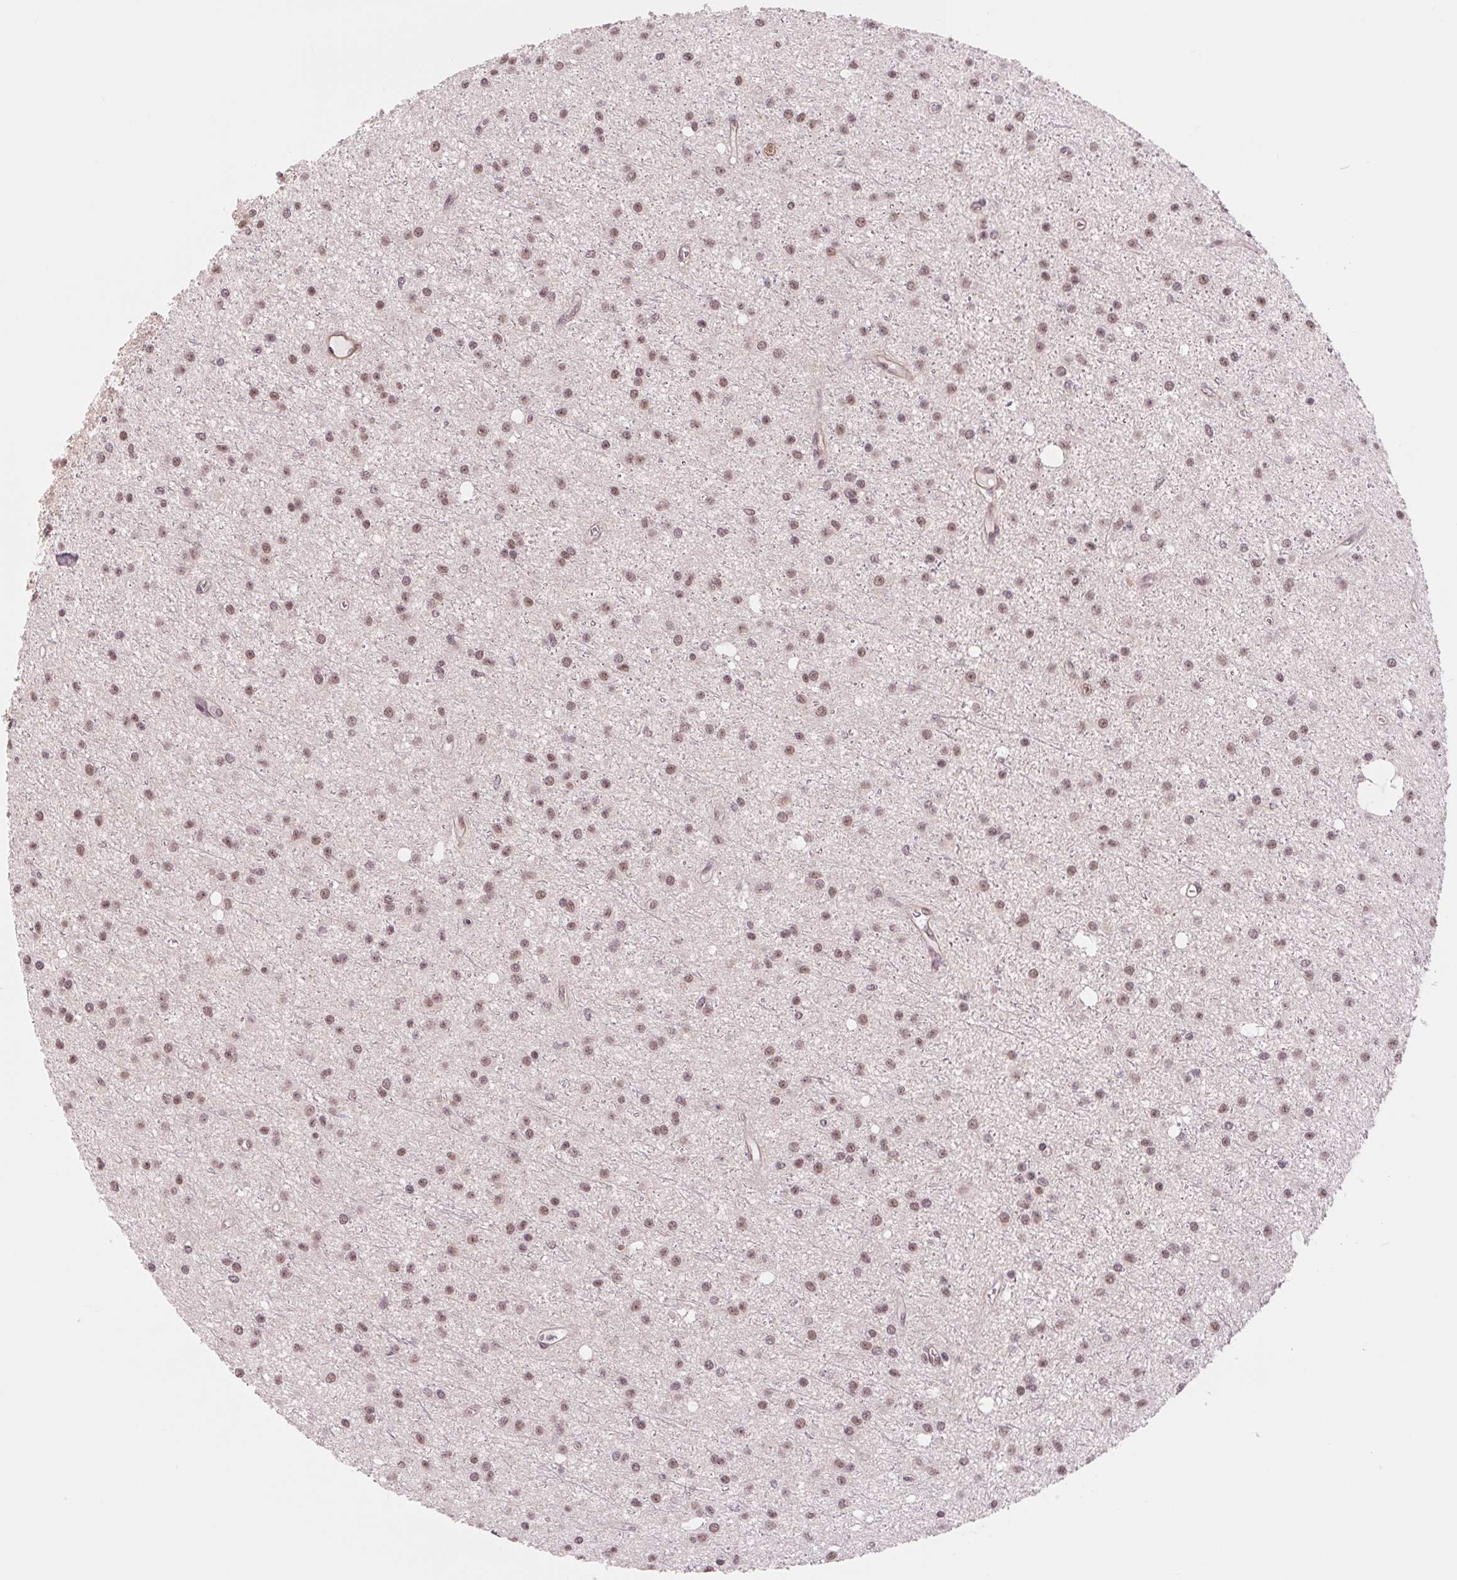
{"staining": {"intensity": "moderate", "quantity": ">75%", "location": "nuclear"}, "tissue": "glioma", "cell_type": "Tumor cells", "image_type": "cancer", "snomed": [{"axis": "morphology", "description": "Glioma, malignant, Low grade"}, {"axis": "topography", "description": "Brain"}], "caption": "Tumor cells show moderate nuclear expression in about >75% of cells in malignant glioma (low-grade). The staining is performed using DAB brown chromogen to label protein expression. The nuclei are counter-stained blue using hematoxylin.", "gene": "BCAT1", "patient": {"sex": "male", "age": 27}}